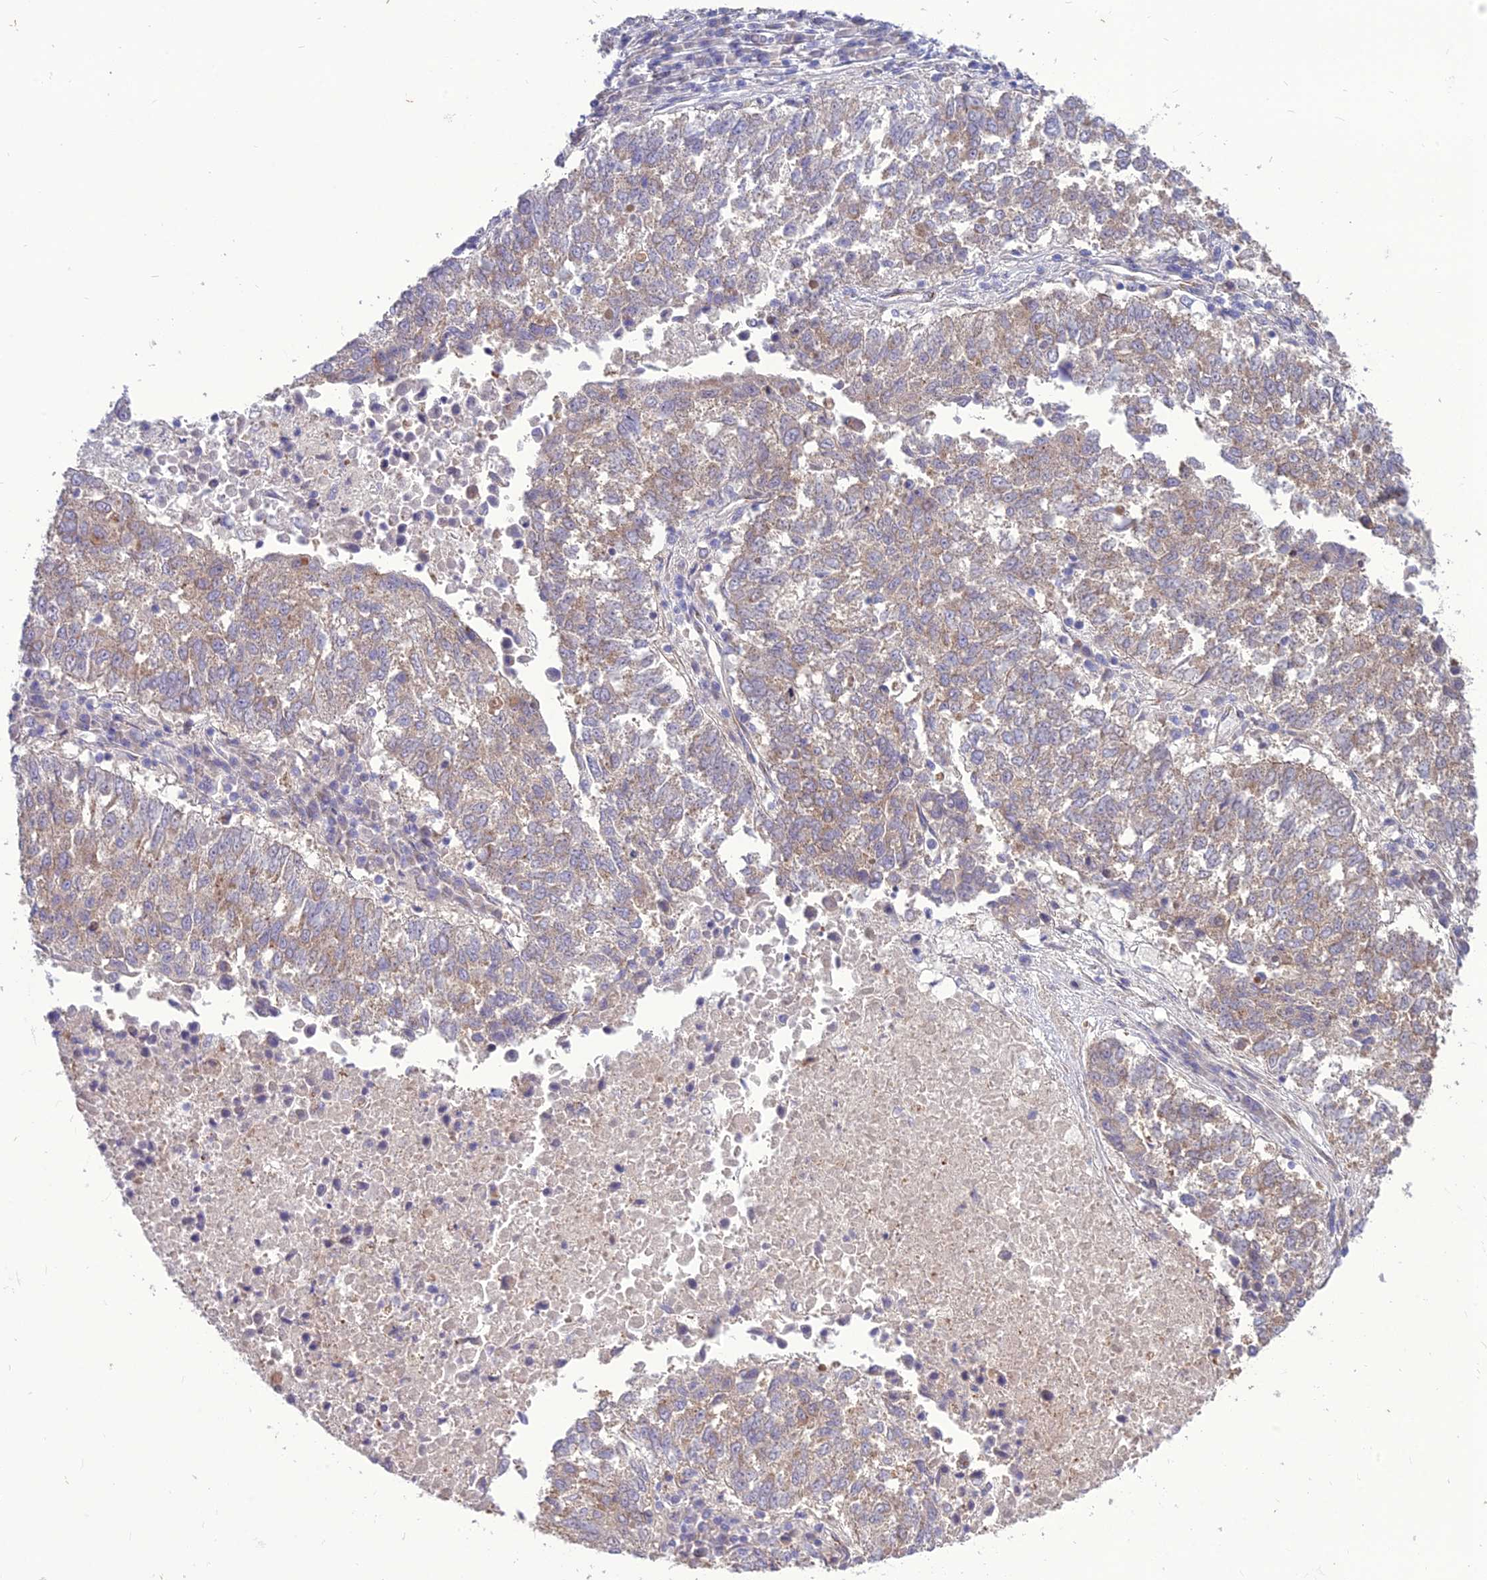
{"staining": {"intensity": "weak", "quantity": ">75%", "location": "cytoplasmic/membranous"}, "tissue": "lung cancer", "cell_type": "Tumor cells", "image_type": "cancer", "snomed": [{"axis": "morphology", "description": "Squamous cell carcinoma, NOS"}, {"axis": "topography", "description": "Lung"}], "caption": "Protein expression analysis of lung cancer shows weak cytoplasmic/membranous expression in approximately >75% of tumor cells.", "gene": "SPRYD7", "patient": {"sex": "male", "age": 73}}